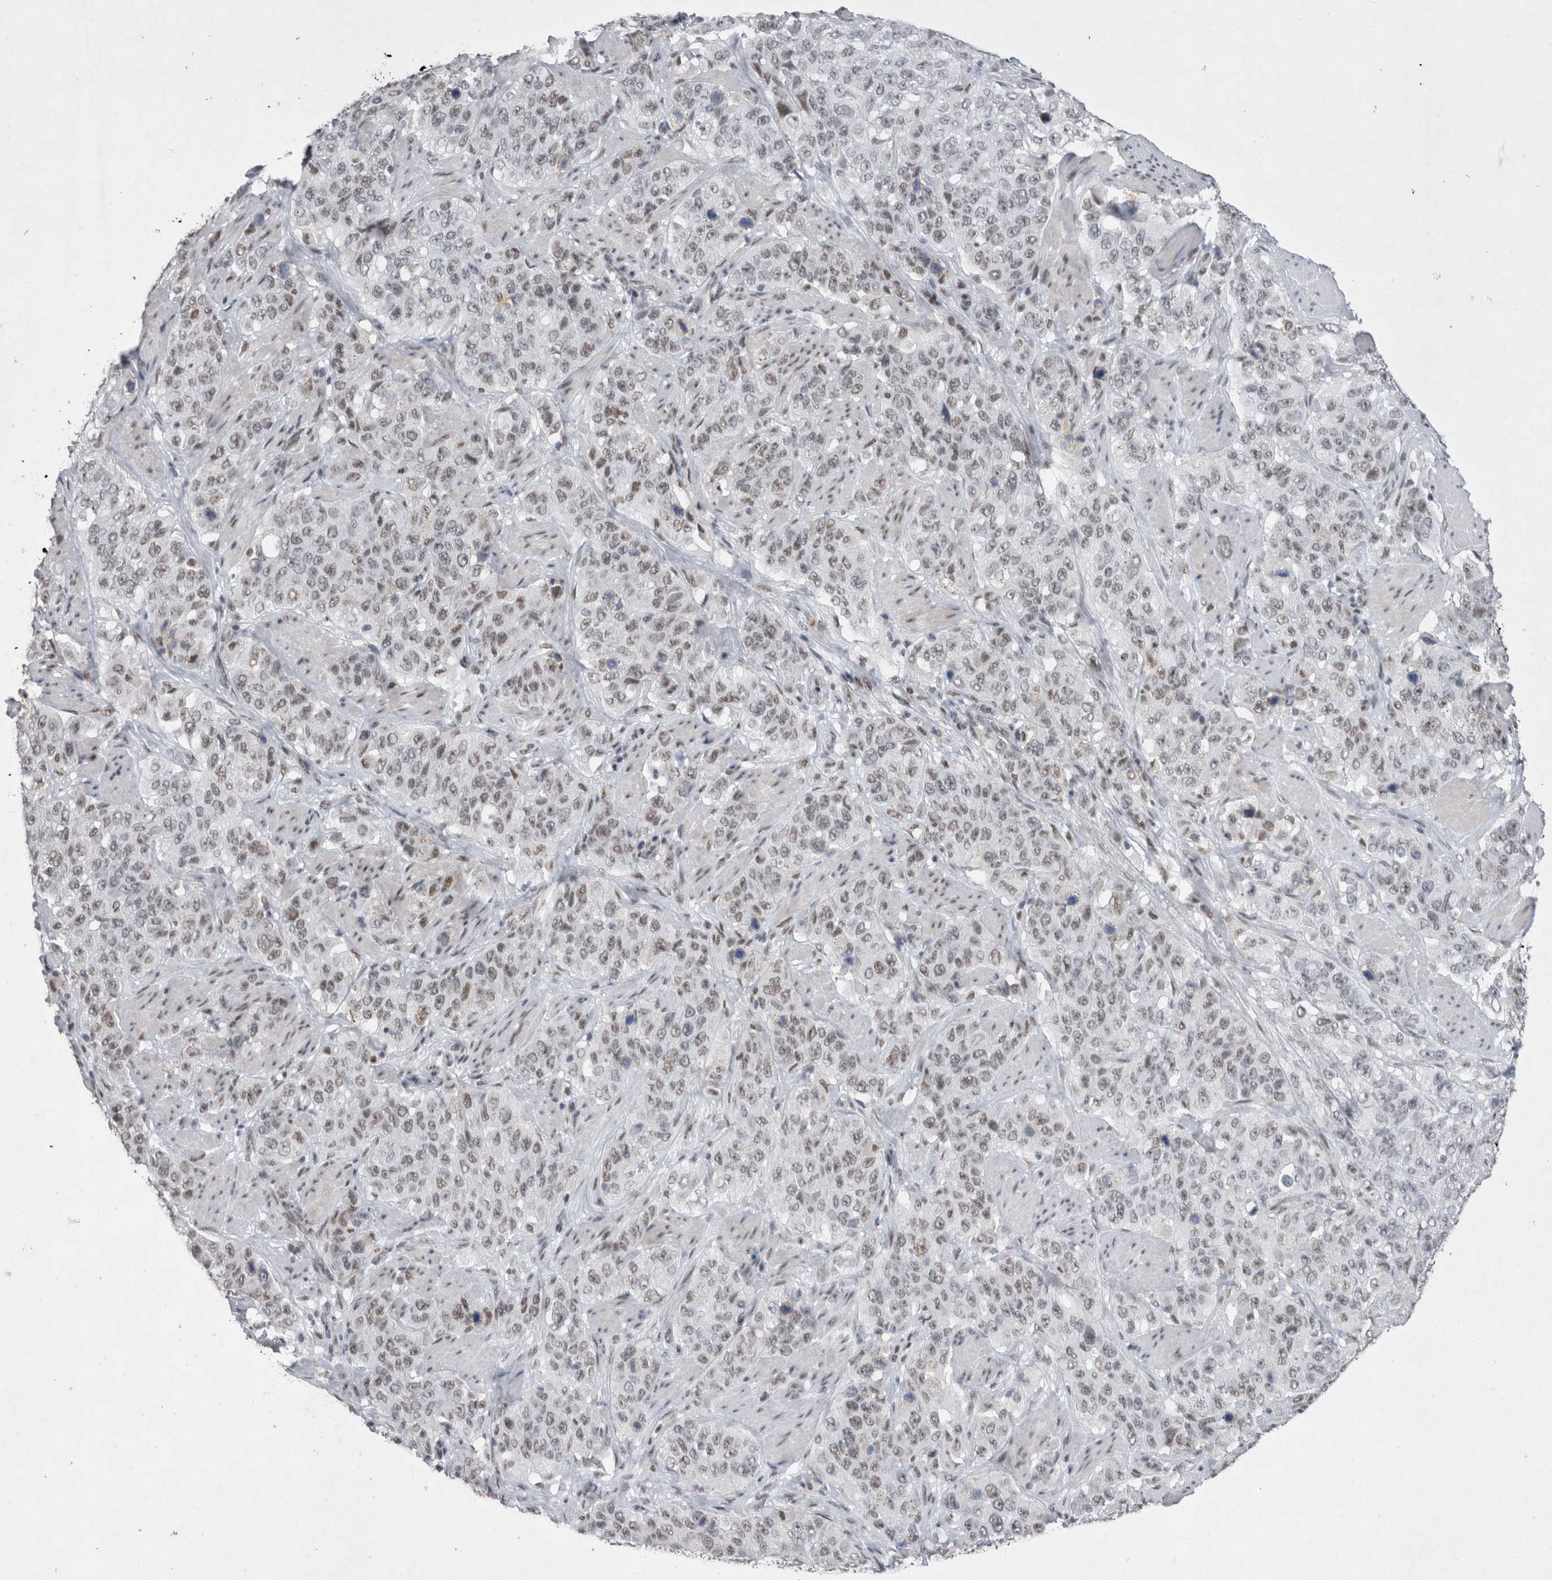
{"staining": {"intensity": "weak", "quantity": "25%-75%", "location": "nuclear"}, "tissue": "stomach cancer", "cell_type": "Tumor cells", "image_type": "cancer", "snomed": [{"axis": "morphology", "description": "Adenocarcinoma, NOS"}, {"axis": "topography", "description": "Stomach"}], "caption": "The histopathology image exhibits immunohistochemical staining of stomach adenocarcinoma. There is weak nuclear staining is seen in about 25%-75% of tumor cells. (IHC, brightfield microscopy, high magnification).", "gene": "RBM6", "patient": {"sex": "male", "age": 48}}